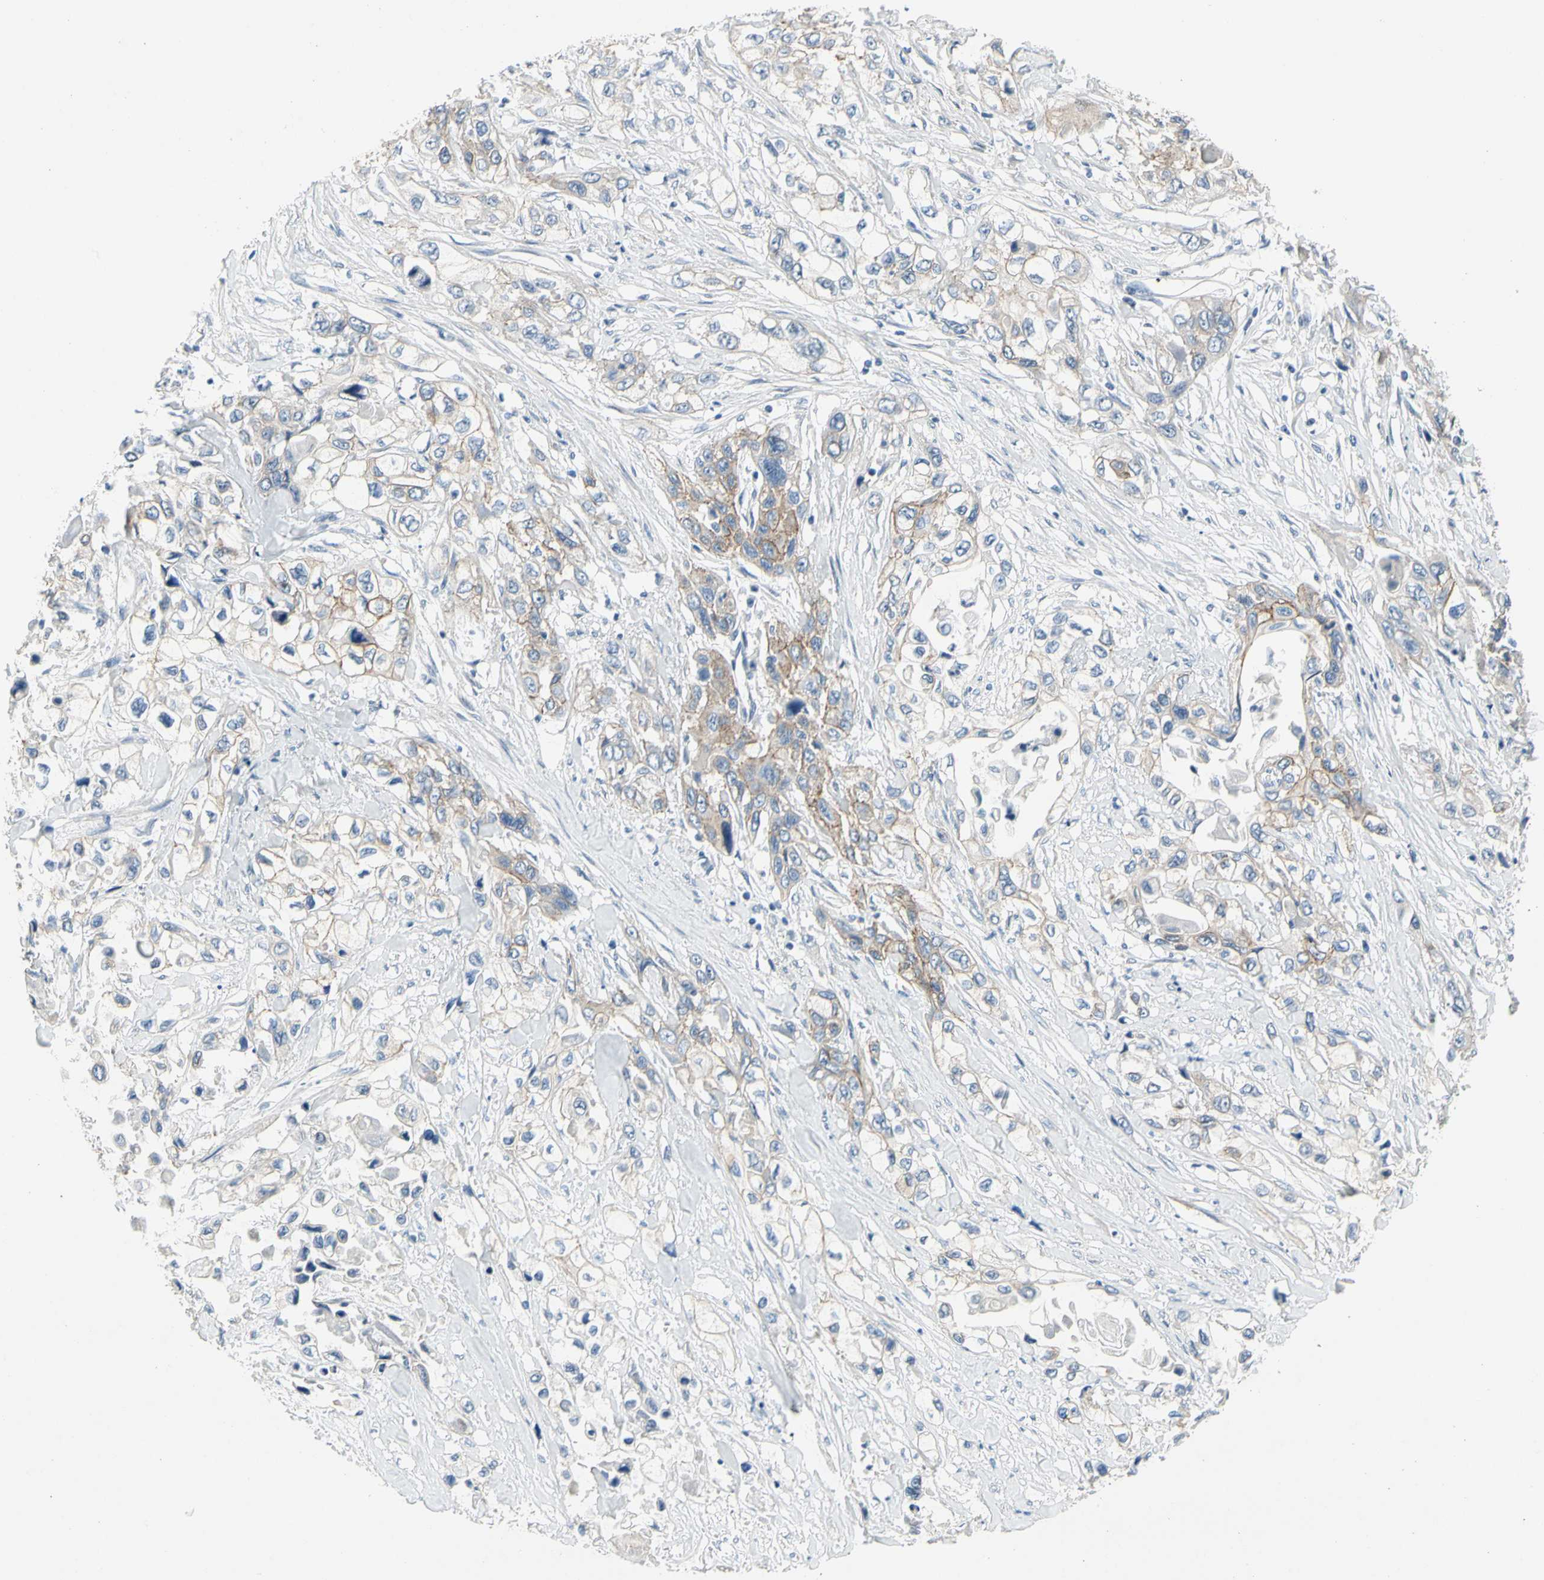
{"staining": {"intensity": "weak", "quantity": "<25%", "location": "cytoplasmic/membranous"}, "tissue": "pancreatic cancer", "cell_type": "Tumor cells", "image_type": "cancer", "snomed": [{"axis": "morphology", "description": "Adenocarcinoma, NOS"}, {"axis": "topography", "description": "Pancreas"}], "caption": "Immunohistochemistry micrograph of pancreatic cancer (adenocarcinoma) stained for a protein (brown), which reveals no staining in tumor cells.", "gene": "LGR6", "patient": {"sex": "female", "age": 70}}